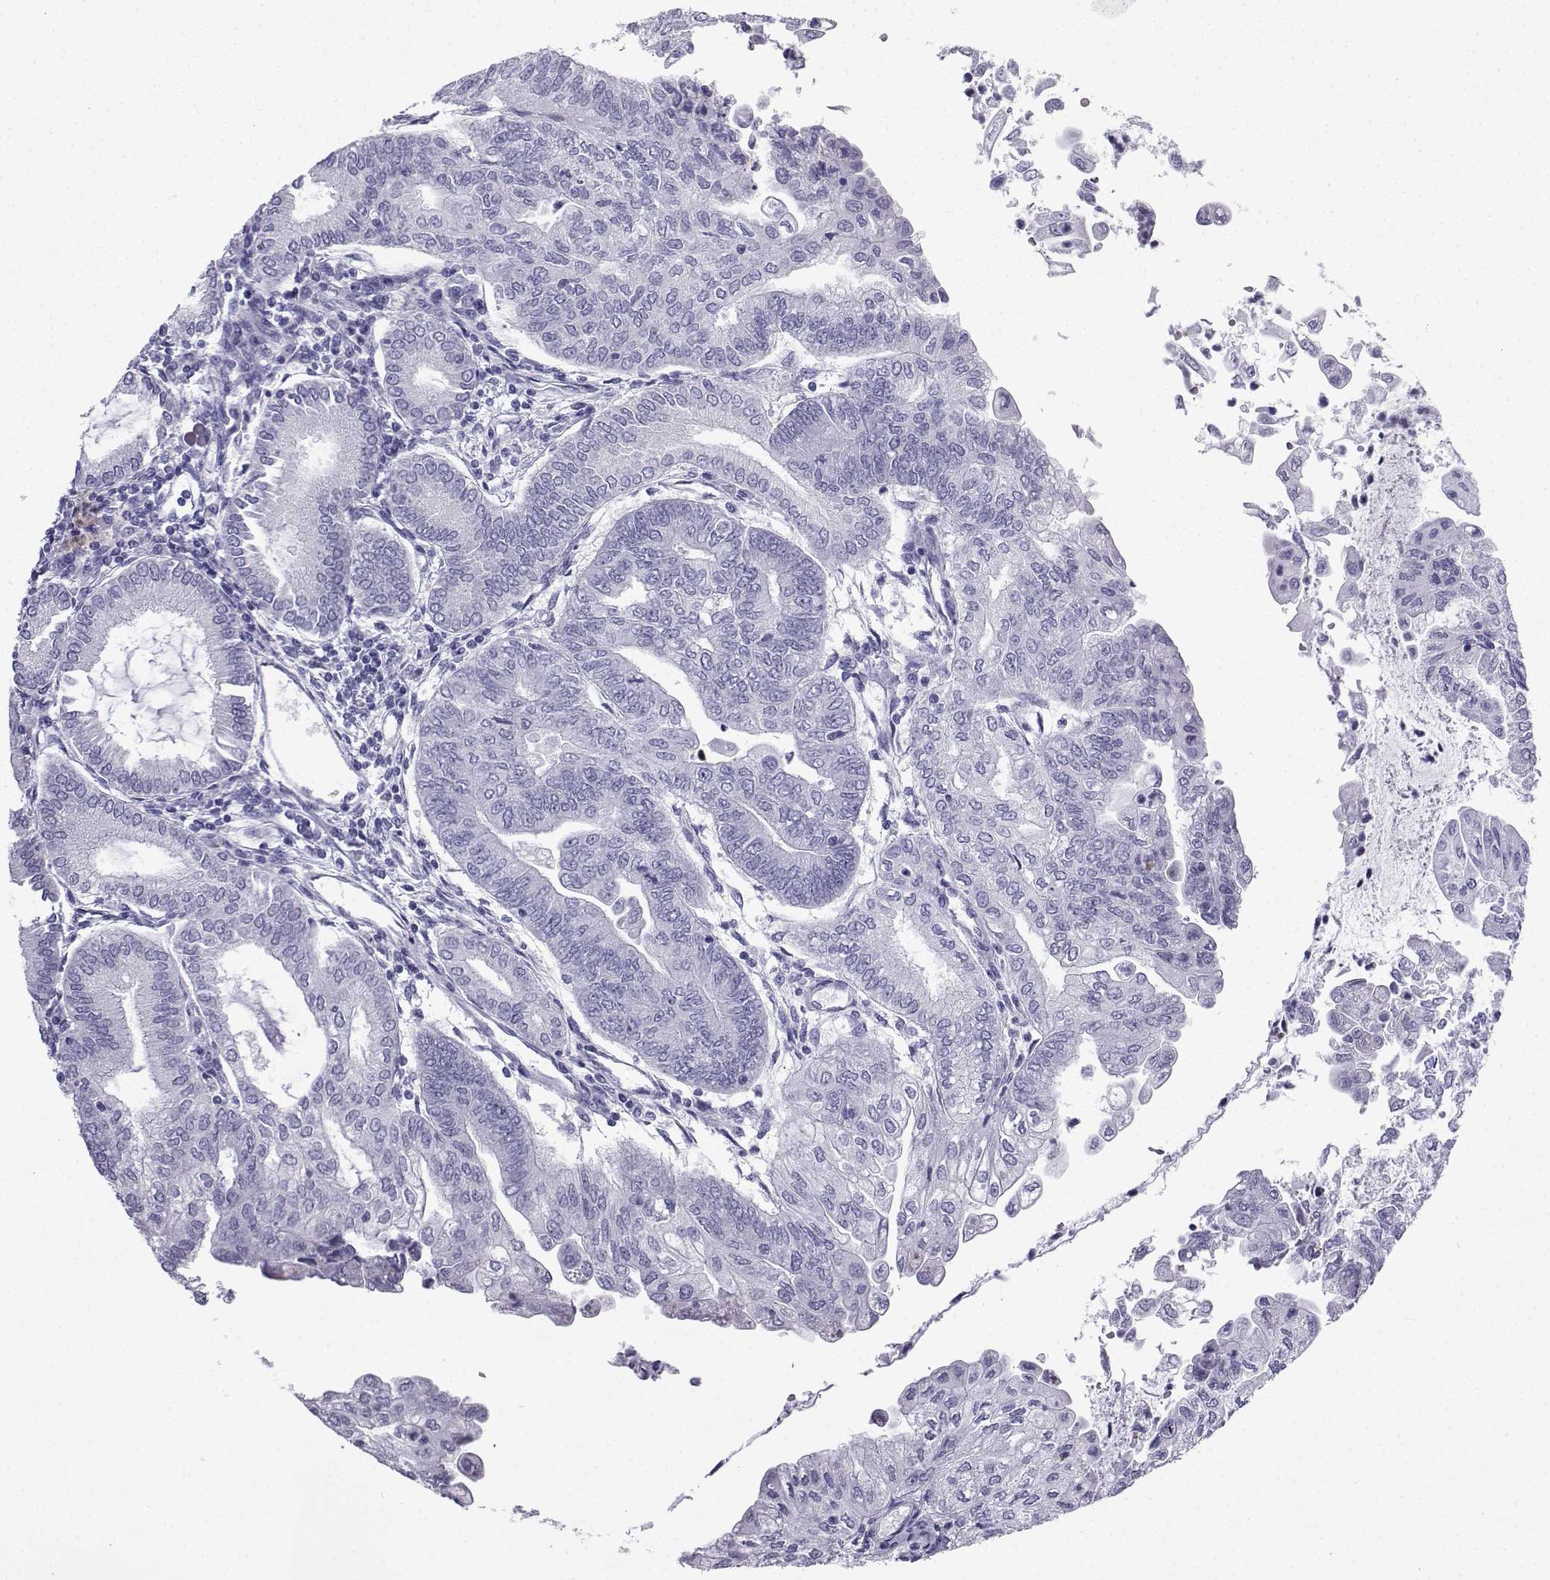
{"staining": {"intensity": "negative", "quantity": "none", "location": "none"}, "tissue": "endometrial cancer", "cell_type": "Tumor cells", "image_type": "cancer", "snomed": [{"axis": "morphology", "description": "Adenocarcinoma, NOS"}, {"axis": "topography", "description": "Endometrium"}], "caption": "This is a micrograph of IHC staining of endometrial cancer, which shows no expression in tumor cells. (DAB (3,3'-diaminobenzidine) immunohistochemistry (IHC) visualized using brightfield microscopy, high magnification).", "gene": "SLC18A2", "patient": {"sex": "female", "age": 55}}